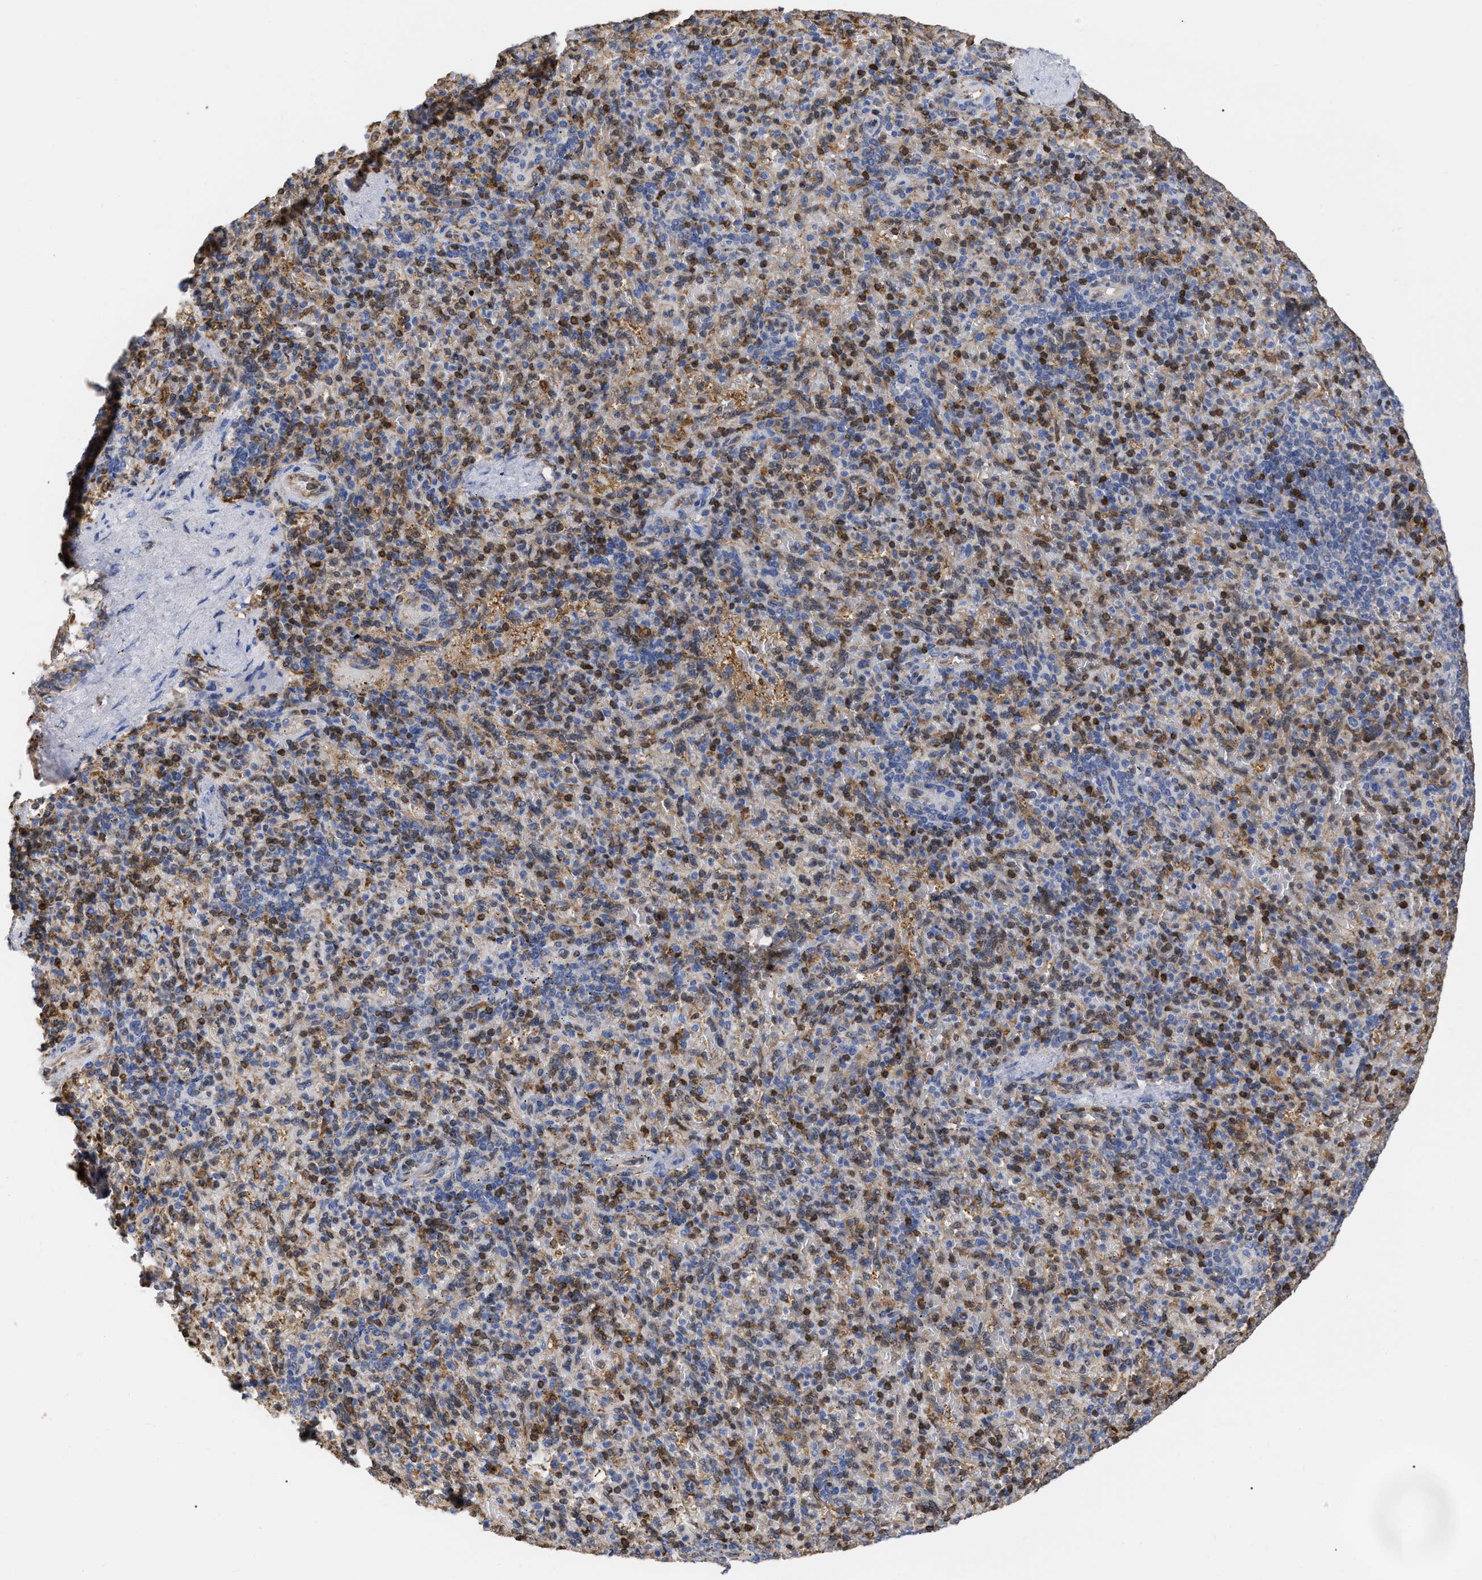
{"staining": {"intensity": "moderate", "quantity": ">75%", "location": "cytoplasmic/membranous,nuclear"}, "tissue": "spleen", "cell_type": "Cells in red pulp", "image_type": "normal", "snomed": [{"axis": "morphology", "description": "Normal tissue, NOS"}, {"axis": "topography", "description": "Spleen"}], "caption": "This photomicrograph demonstrates immunohistochemistry staining of unremarkable human spleen, with medium moderate cytoplasmic/membranous,nuclear expression in approximately >75% of cells in red pulp.", "gene": "GIMAP4", "patient": {"sex": "female", "age": 74}}